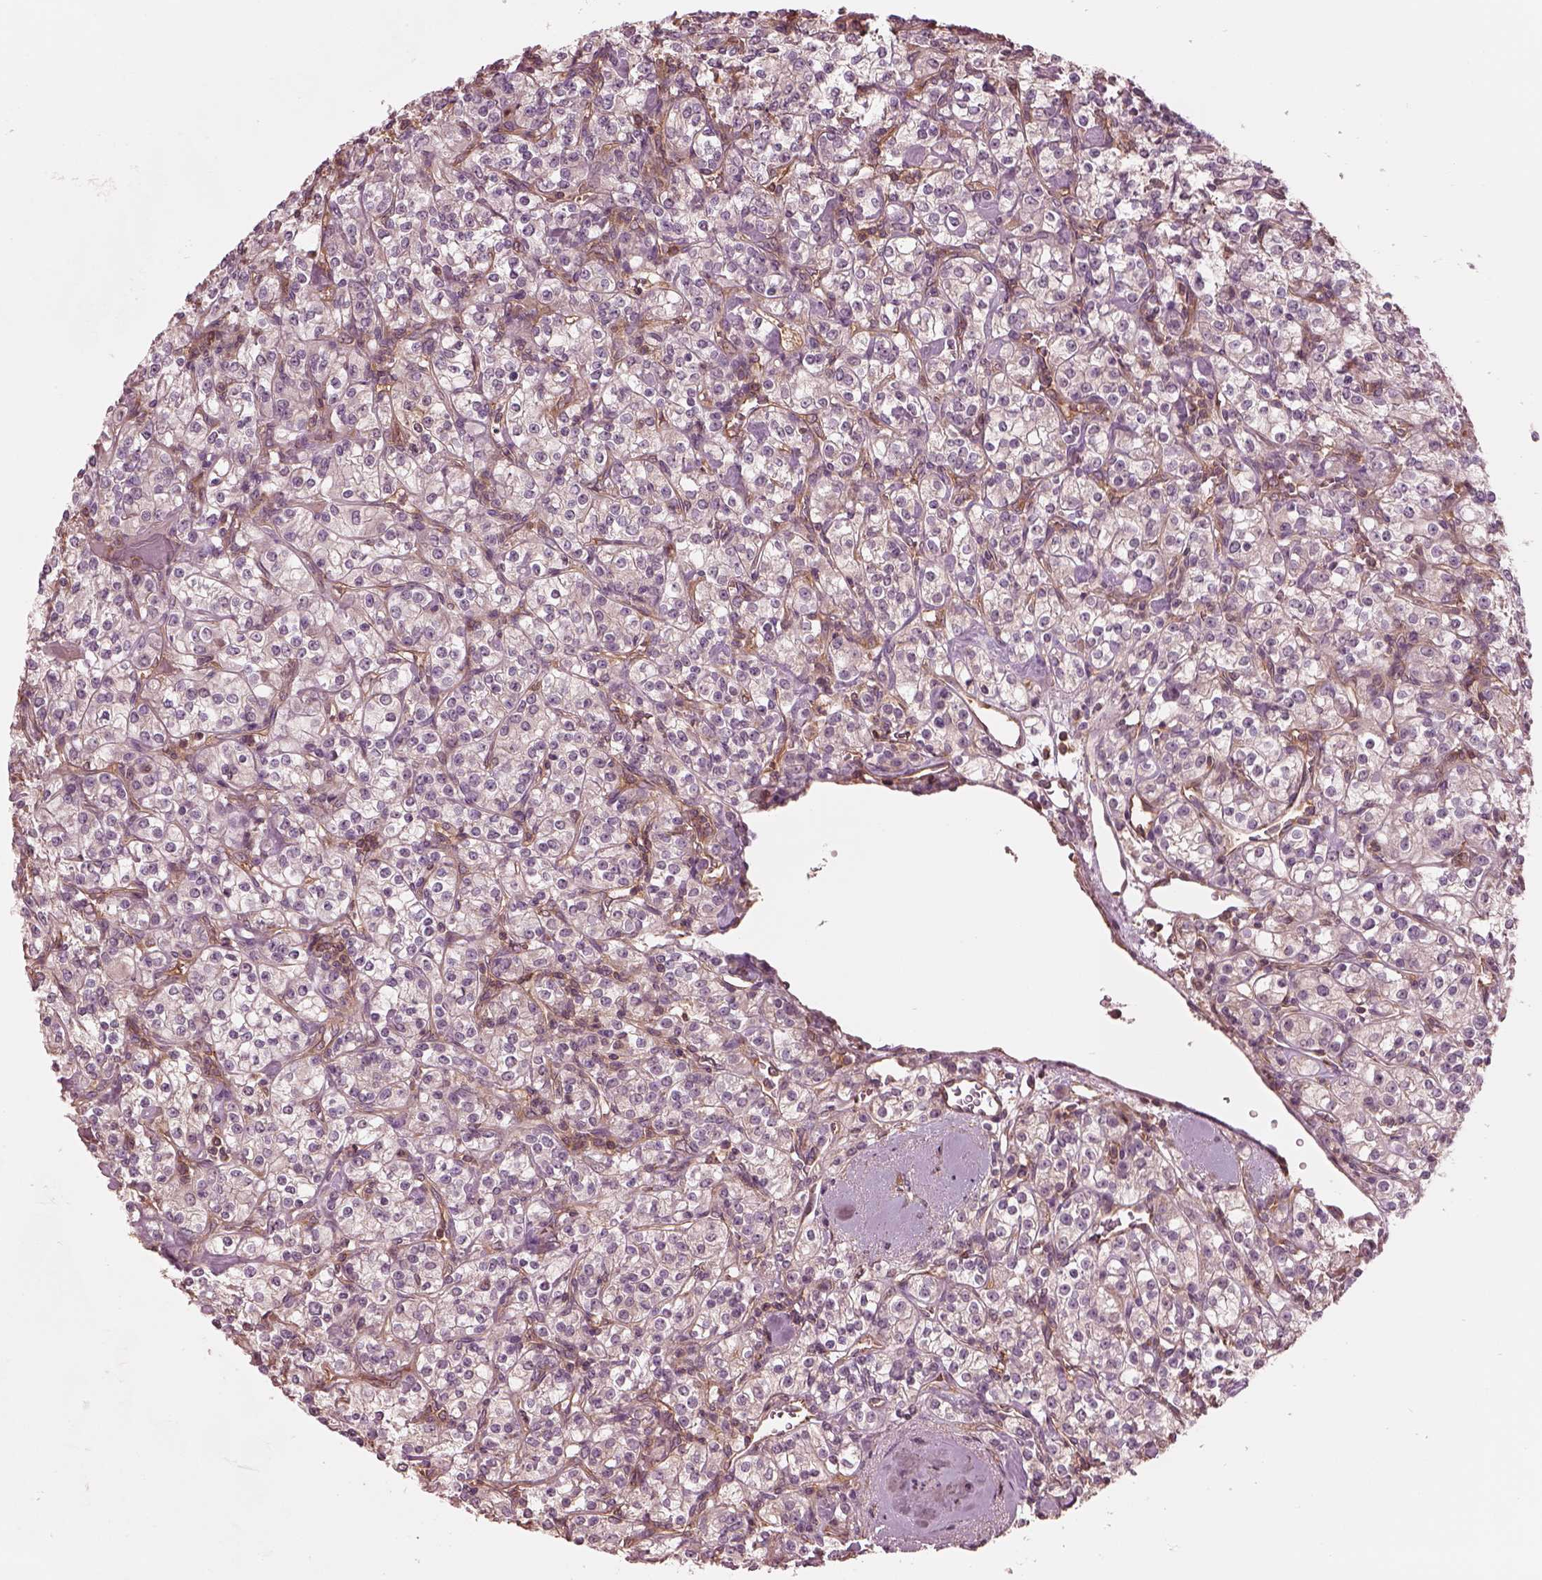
{"staining": {"intensity": "negative", "quantity": "none", "location": "none"}, "tissue": "renal cancer", "cell_type": "Tumor cells", "image_type": "cancer", "snomed": [{"axis": "morphology", "description": "Adenocarcinoma, NOS"}, {"axis": "topography", "description": "Kidney"}], "caption": "High magnification brightfield microscopy of renal adenocarcinoma stained with DAB (brown) and counterstained with hematoxylin (blue): tumor cells show no significant staining.", "gene": "STK33", "patient": {"sex": "male", "age": 77}}